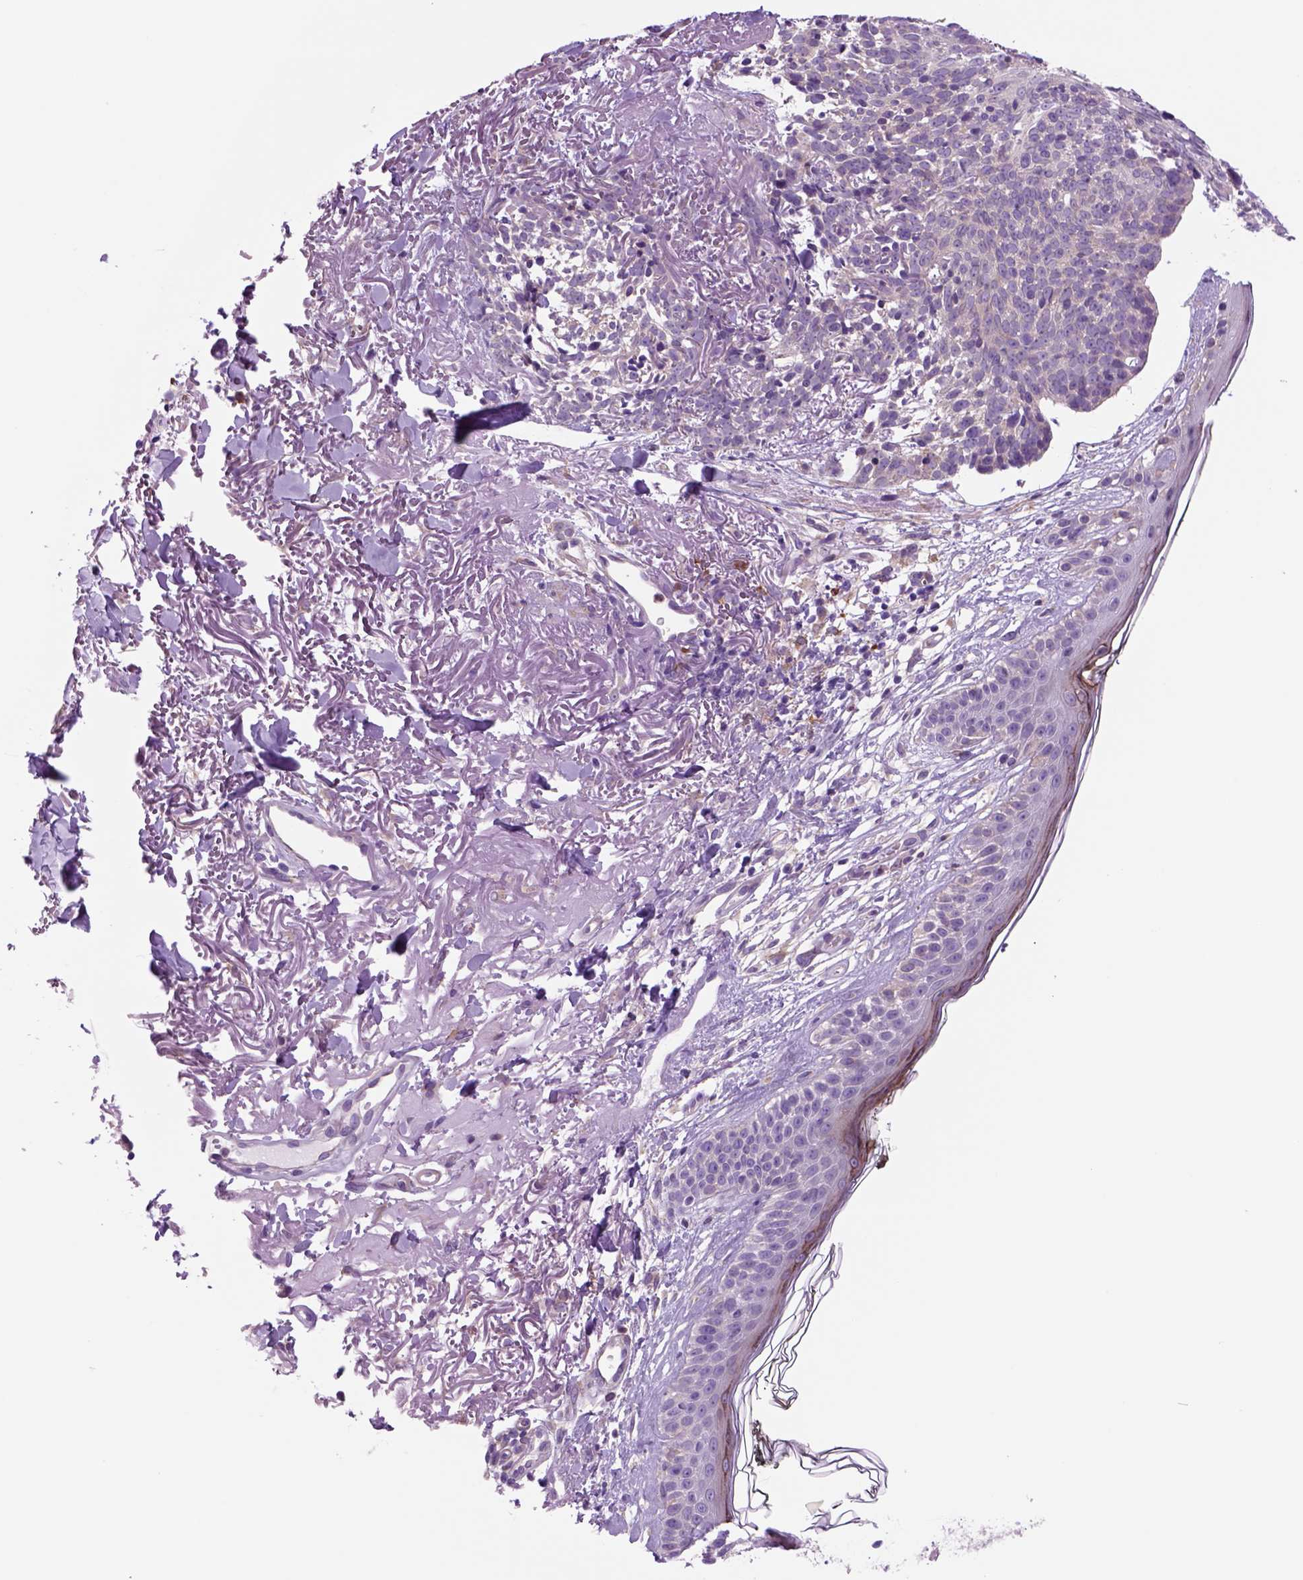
{"staining": {"intensity": "negative", "quantity": "none", "location": "none"}, "tissue": "skin cancer", "cell_type": "Tumor cells", "image_type": "cancer", "snomed": [{"axis": "morphology", "description": "Basal cell carcinoma"}, {"axis": "morphology", "description": "BCC, high aggressive"}, {"axis": "topography", "description": "Skin"}], "caption": "This is an immunohistochemistry photomicrograph of skin cancer (basal cell carcinoma). There is no staining in tumor cells.", "gene": "PIAS3", "patient": {"sex": "female", "age": 86}}